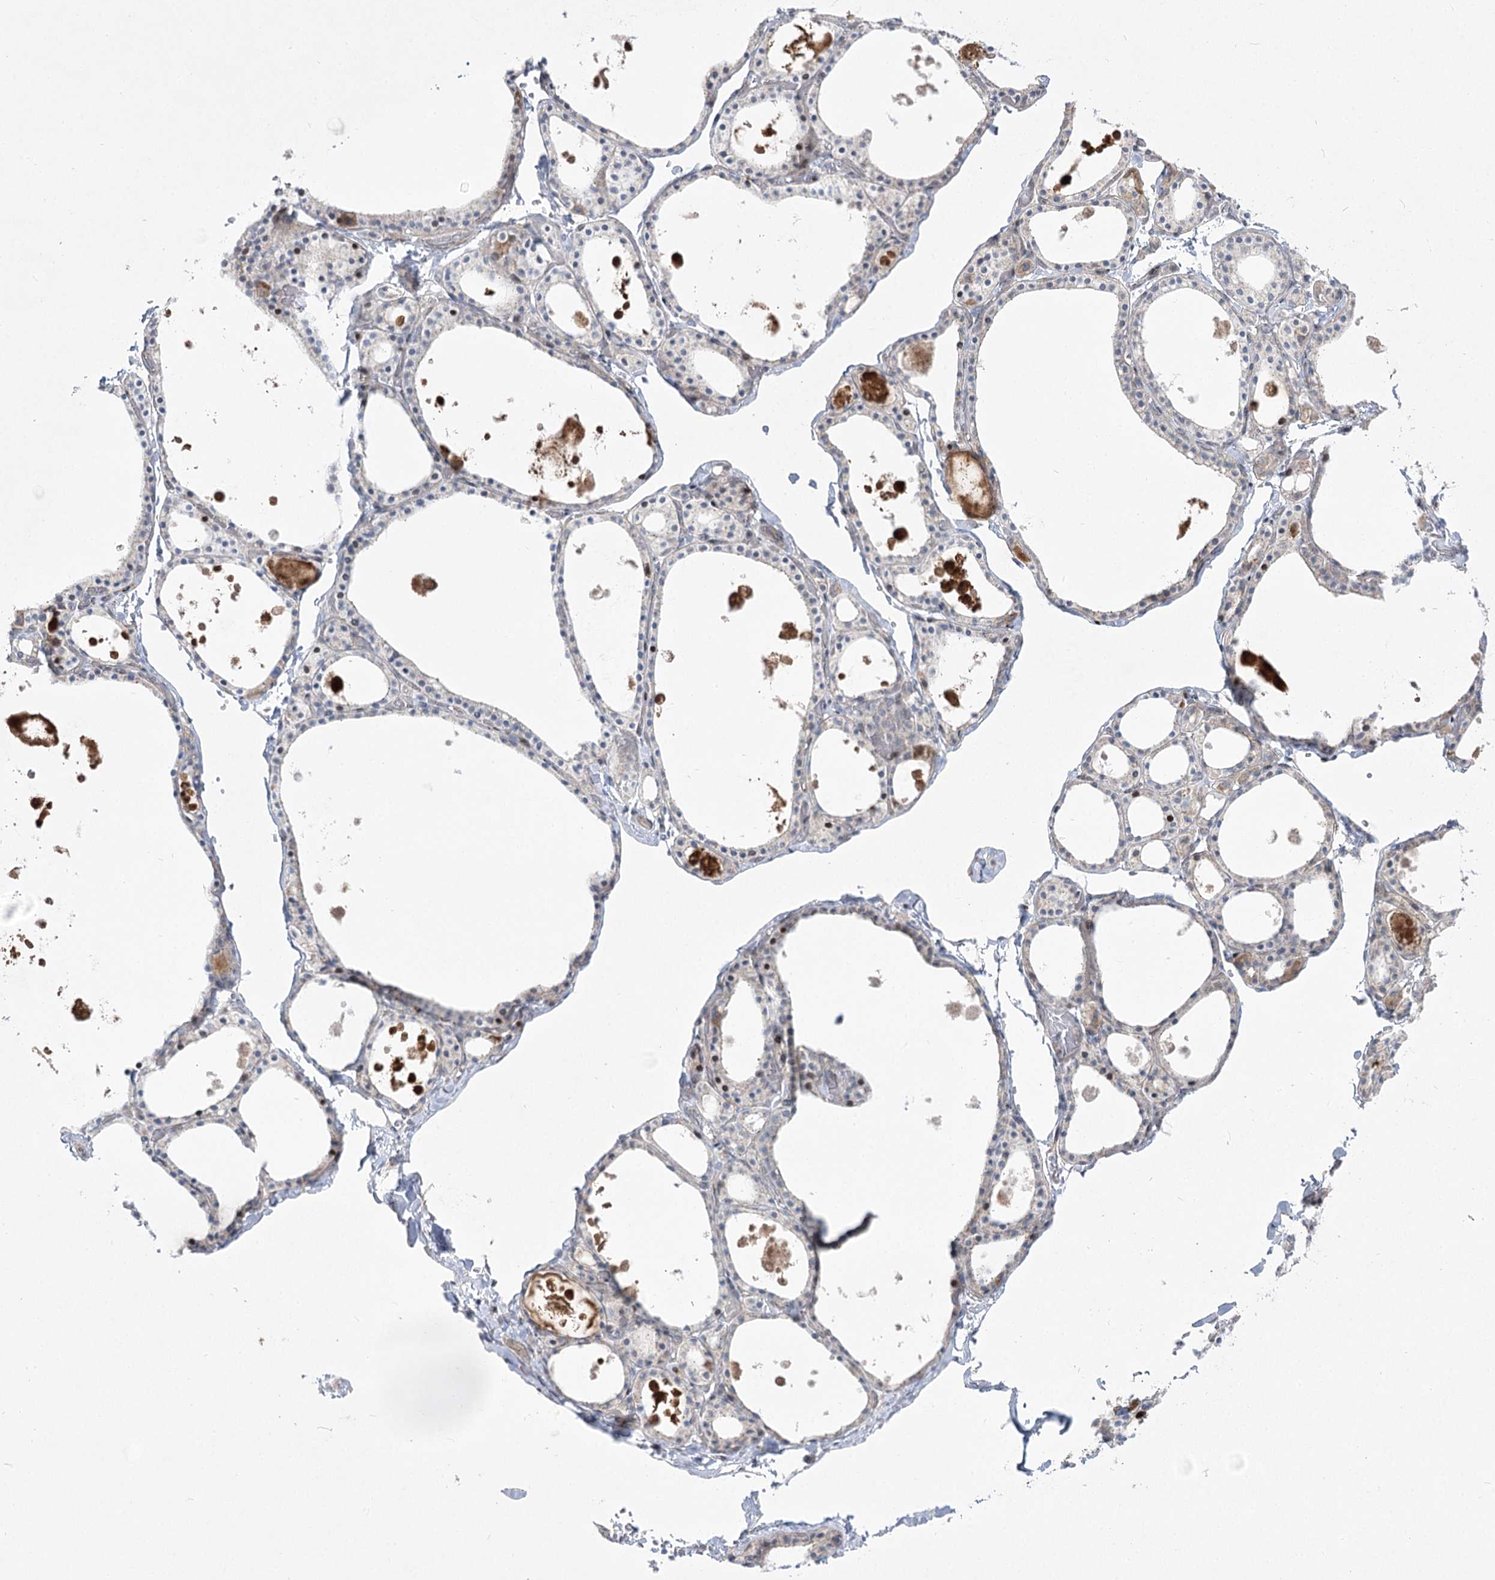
{"staining": {"intensity": "moderate", "quantity": "<25%", "location": "cytoplasmic/membranous,nuclear"}, "tissue": "thyroid gland", "cell_type": "Glandular cells", "image_type": "normal", "snomed": [{"axis": "morphology", "description": "Normal tissue, NOS"}, {"axis": "topography", "description": "Thyroid gland"}], "caption": "High-magnification brightfield microscopy of benign thyroid gland stained with DAB (brown) and counterstained with hematoxylin (blue). glandular cells exhibit moderate cytoplasmic/membranous,nuclear staining is present in about<25% of cells.", "gene": "CEP164", "patient": {"sex": "male", "age": 56}}